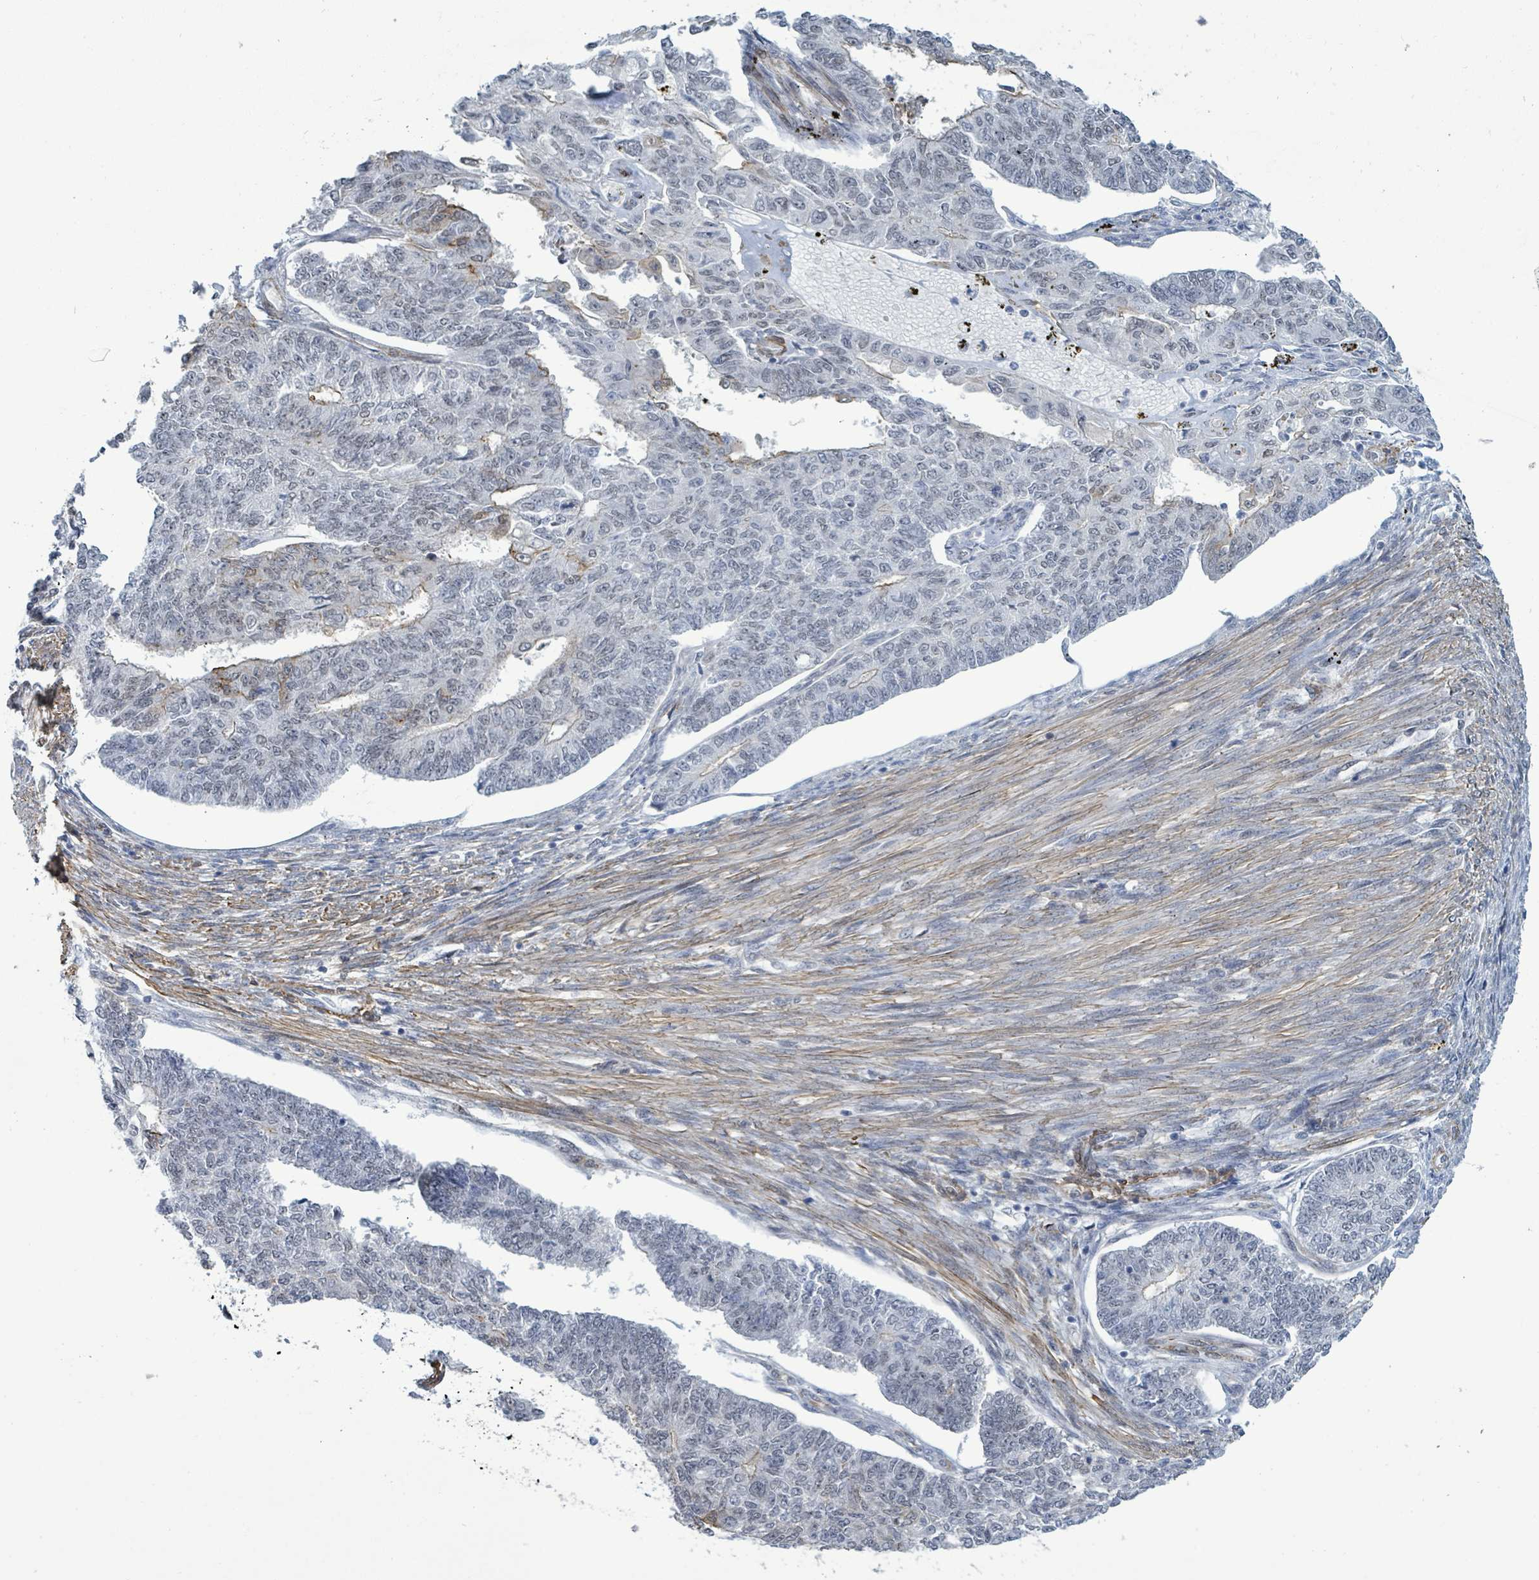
{"staining": {"intensity": "moderate", "quantity": "<25%", "location": "cytoplasmic/membranous"}, "tissue": "endometrial cancer", "cell_type": "Tumor cells", "image_type": "cancer", "snomed": [{"axis": "morphology", "description": "Adenocarcinoma, NOS"}, {"axis": "topography", "description": "Endometrium"}], "caption": "DAB immunohistochemical staining of human endometrial cancer exhibits moderate cytoplasmic/membranous protein positivity in approximately <25% of tumor cells. The staining was performed using DAB (3,3'-diaminobenzidine), with brown indicating positive protein expression. Nuclei are stained blue with hematoxylin.", "gene": "DMRTC1B", "patient": {"sex": "female", "age": 32}}